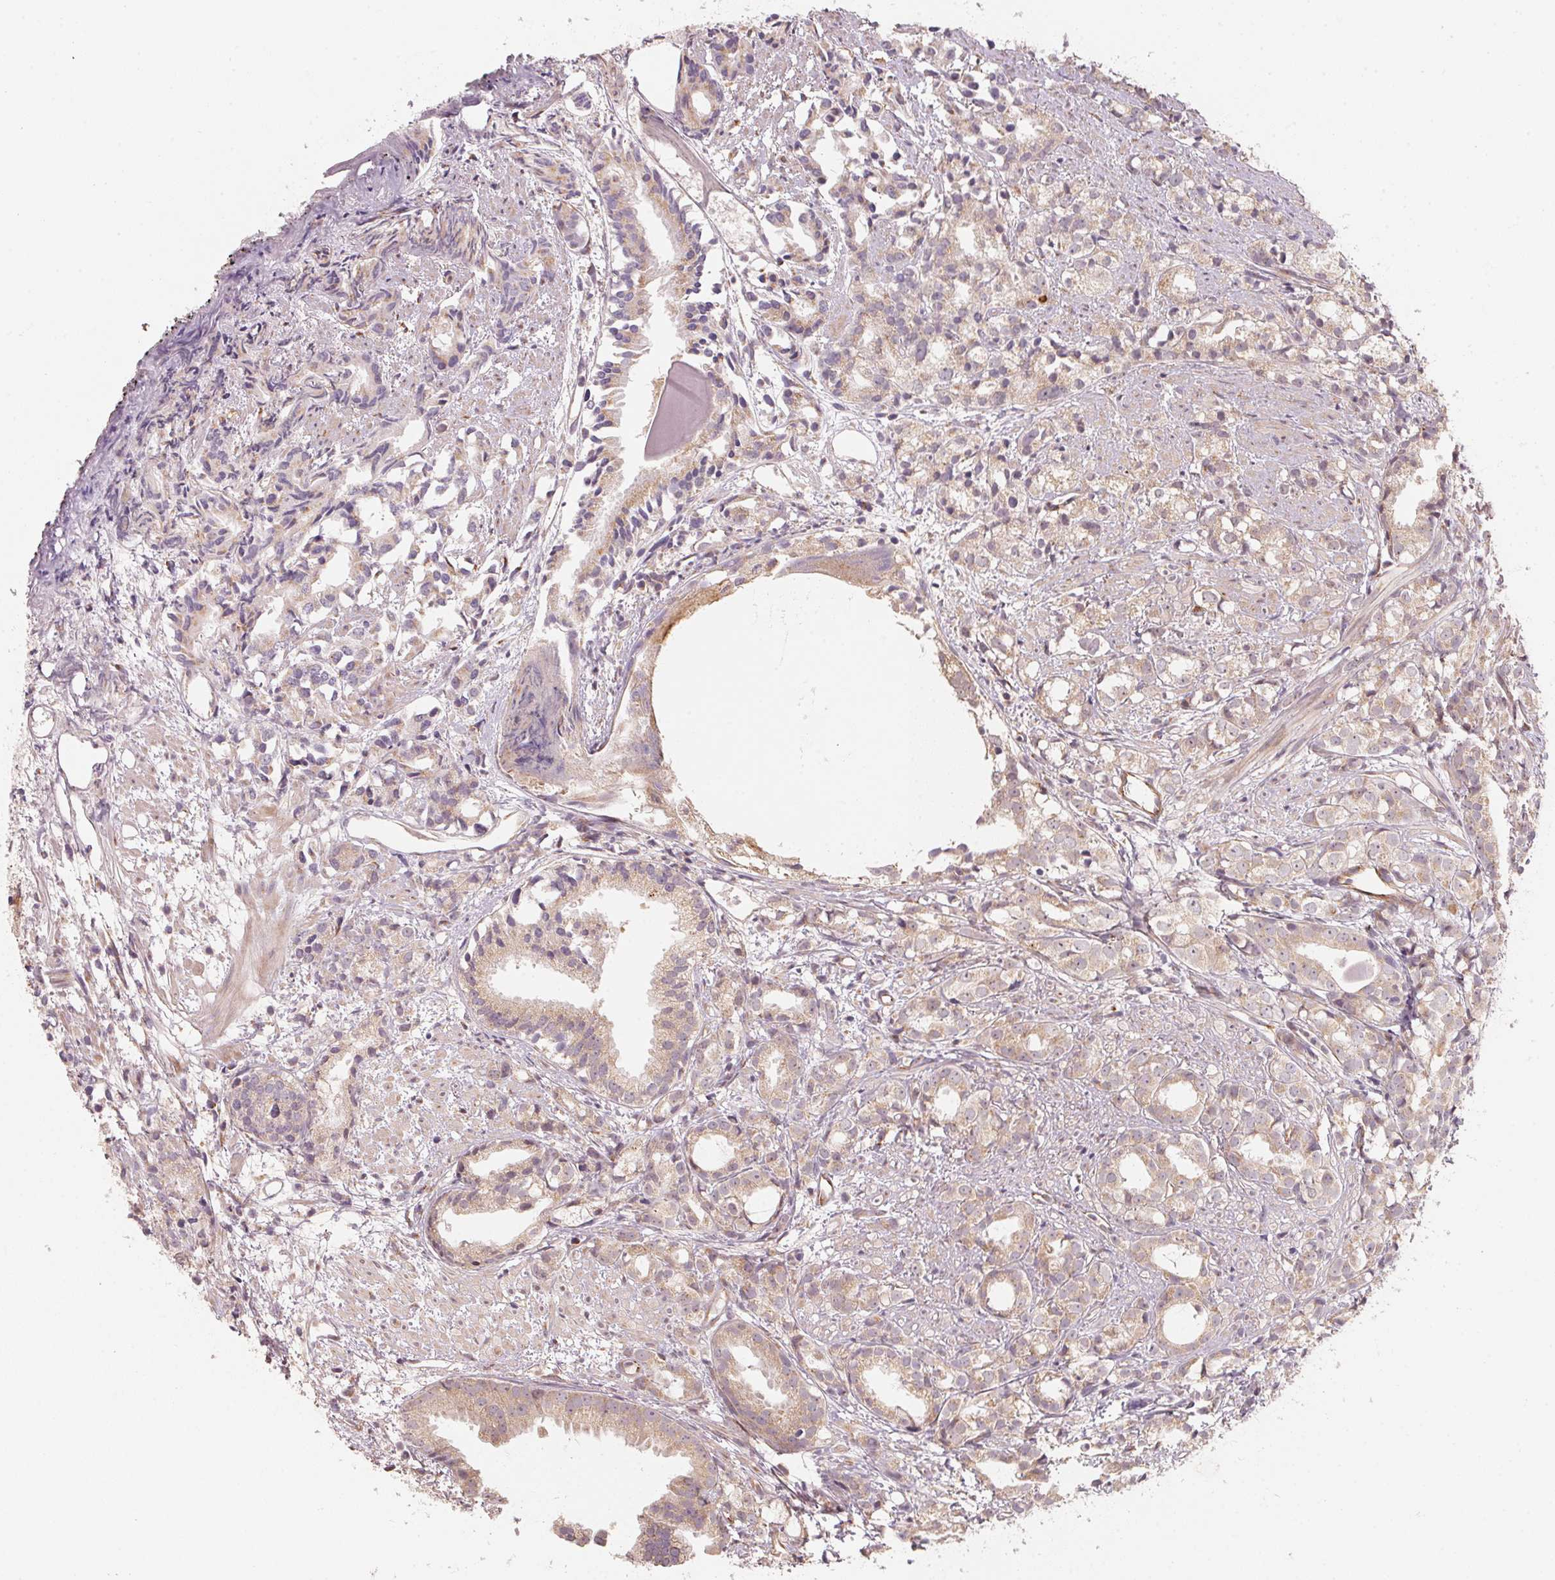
{"staining": {"intensity": "weak", "quantity": "25%-75%", "location": "cytoplasmic/membranous"}, "tissue": "prostate cancer", "cell_type": "Tumor cells", "image_type": "cancer", "snomed": [{"axis": "morphology", "description": "Adenocarcinoma, High grade"}, {"axis": "topography", "description": "Prostate"}], "caption": "Prostate cancer (high-grade adenocarcinoma) stained for a protein (brown) shows weak cytoplasmic/membranous positive staining in approximately 25%-75% of tumor cells.", "gene": "TSPAN12", "patient": {"sex": "male", "age": 79}}